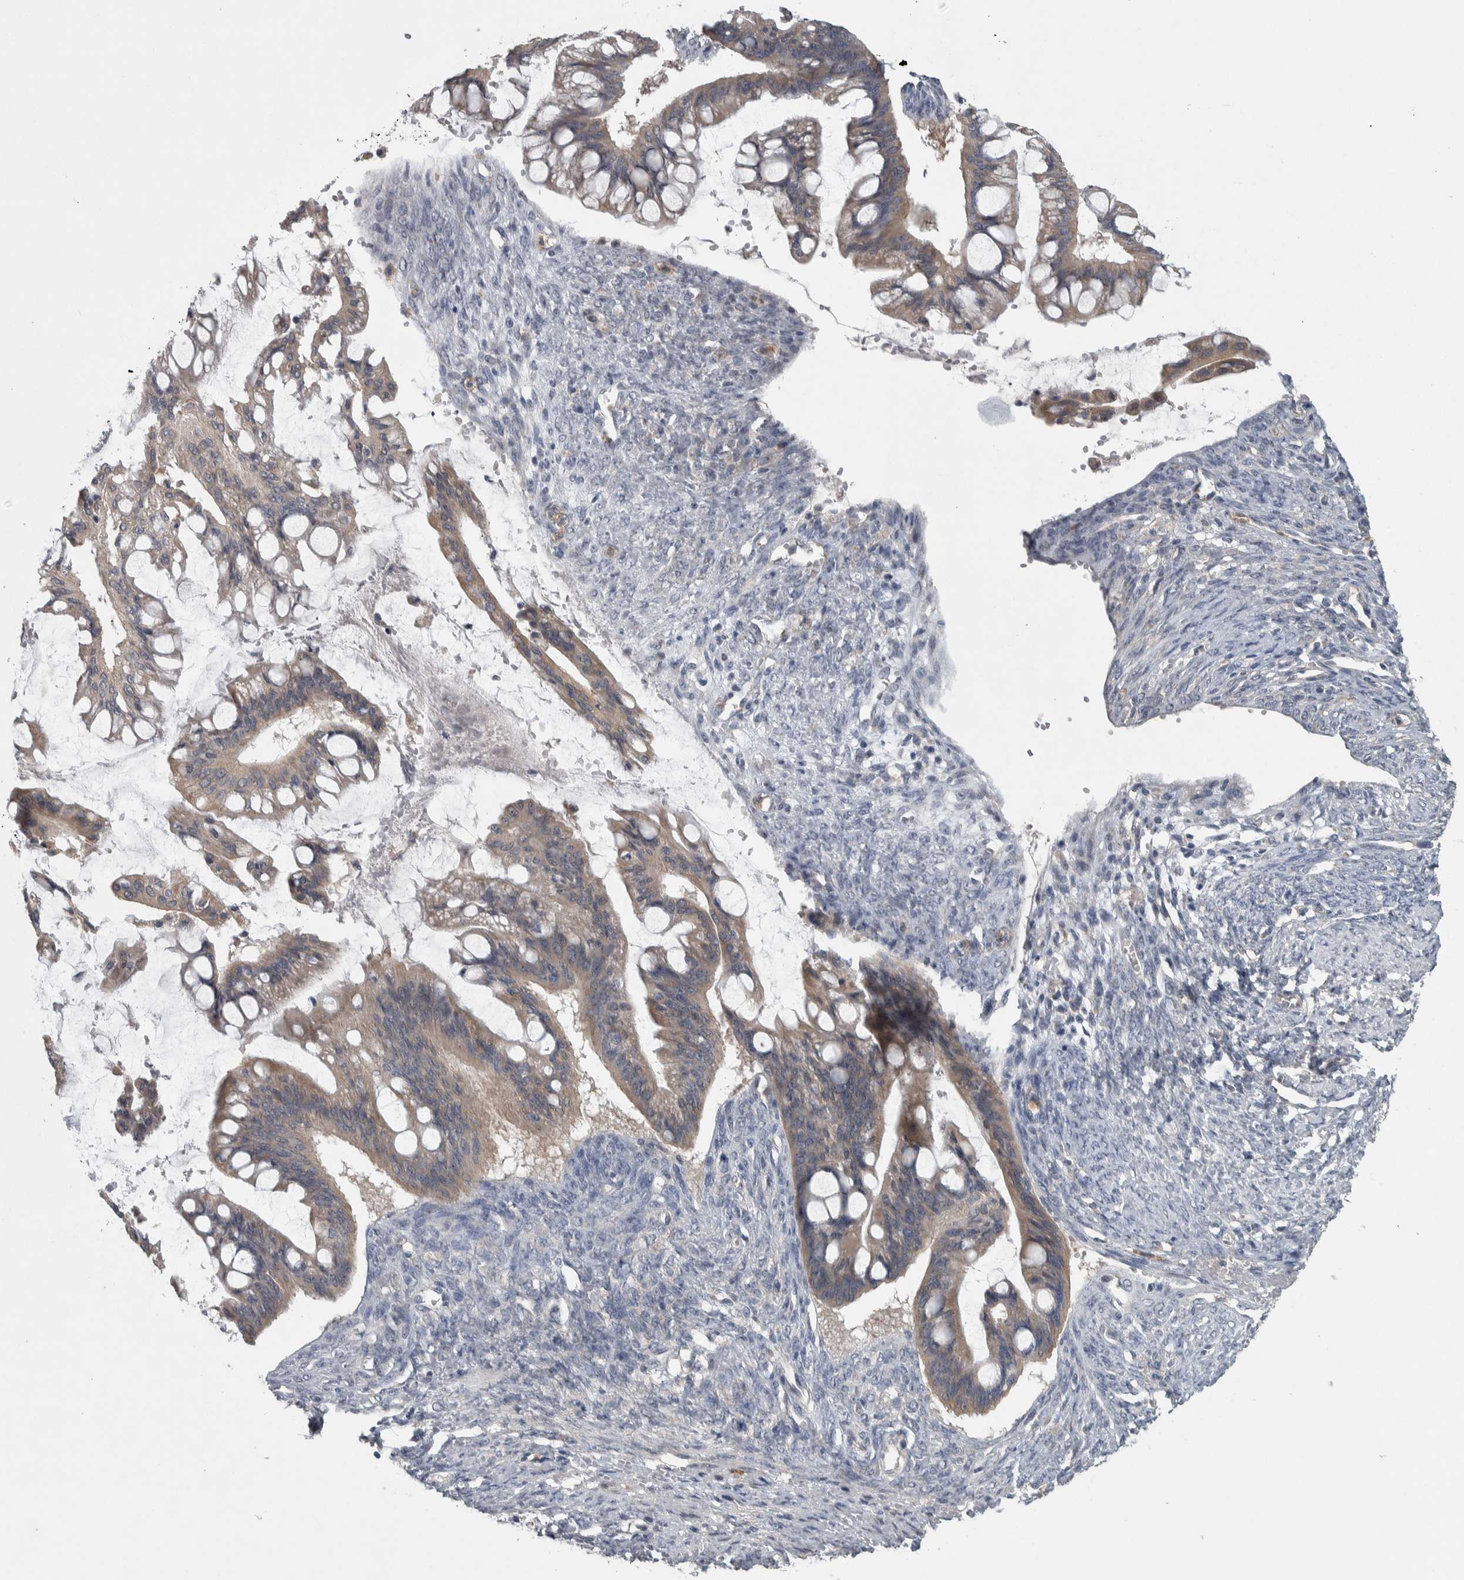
{"staining": {"intensity": "weak", "quantity": "25%-75%", "location": "cytoplasmic/membranous"}, "tissue": "ovarian cancer", "cell_type": "Tumor cells", "image_type": "cancer", "snomed": [{"axis": "morphology", "description": "Cystadenocarcinoma, mucinous, NOS"}, {"axis": "topography", "description": "Ovary"}], "caption": "Immunohistochemical staining of human ovarian cancer (mucinous cystadenocarcinoma) displays weak cytoplasmic/membranous protein staining in about 25%-75% of tumor cells. Using DAB (3,3'-diaminobenzidine) (brown) and hematoxylin (blue) stains, captured at high magnification using brightfield microscopy.", "gene": "SRP68", "patient": {"sex": "female", "age": 73}}